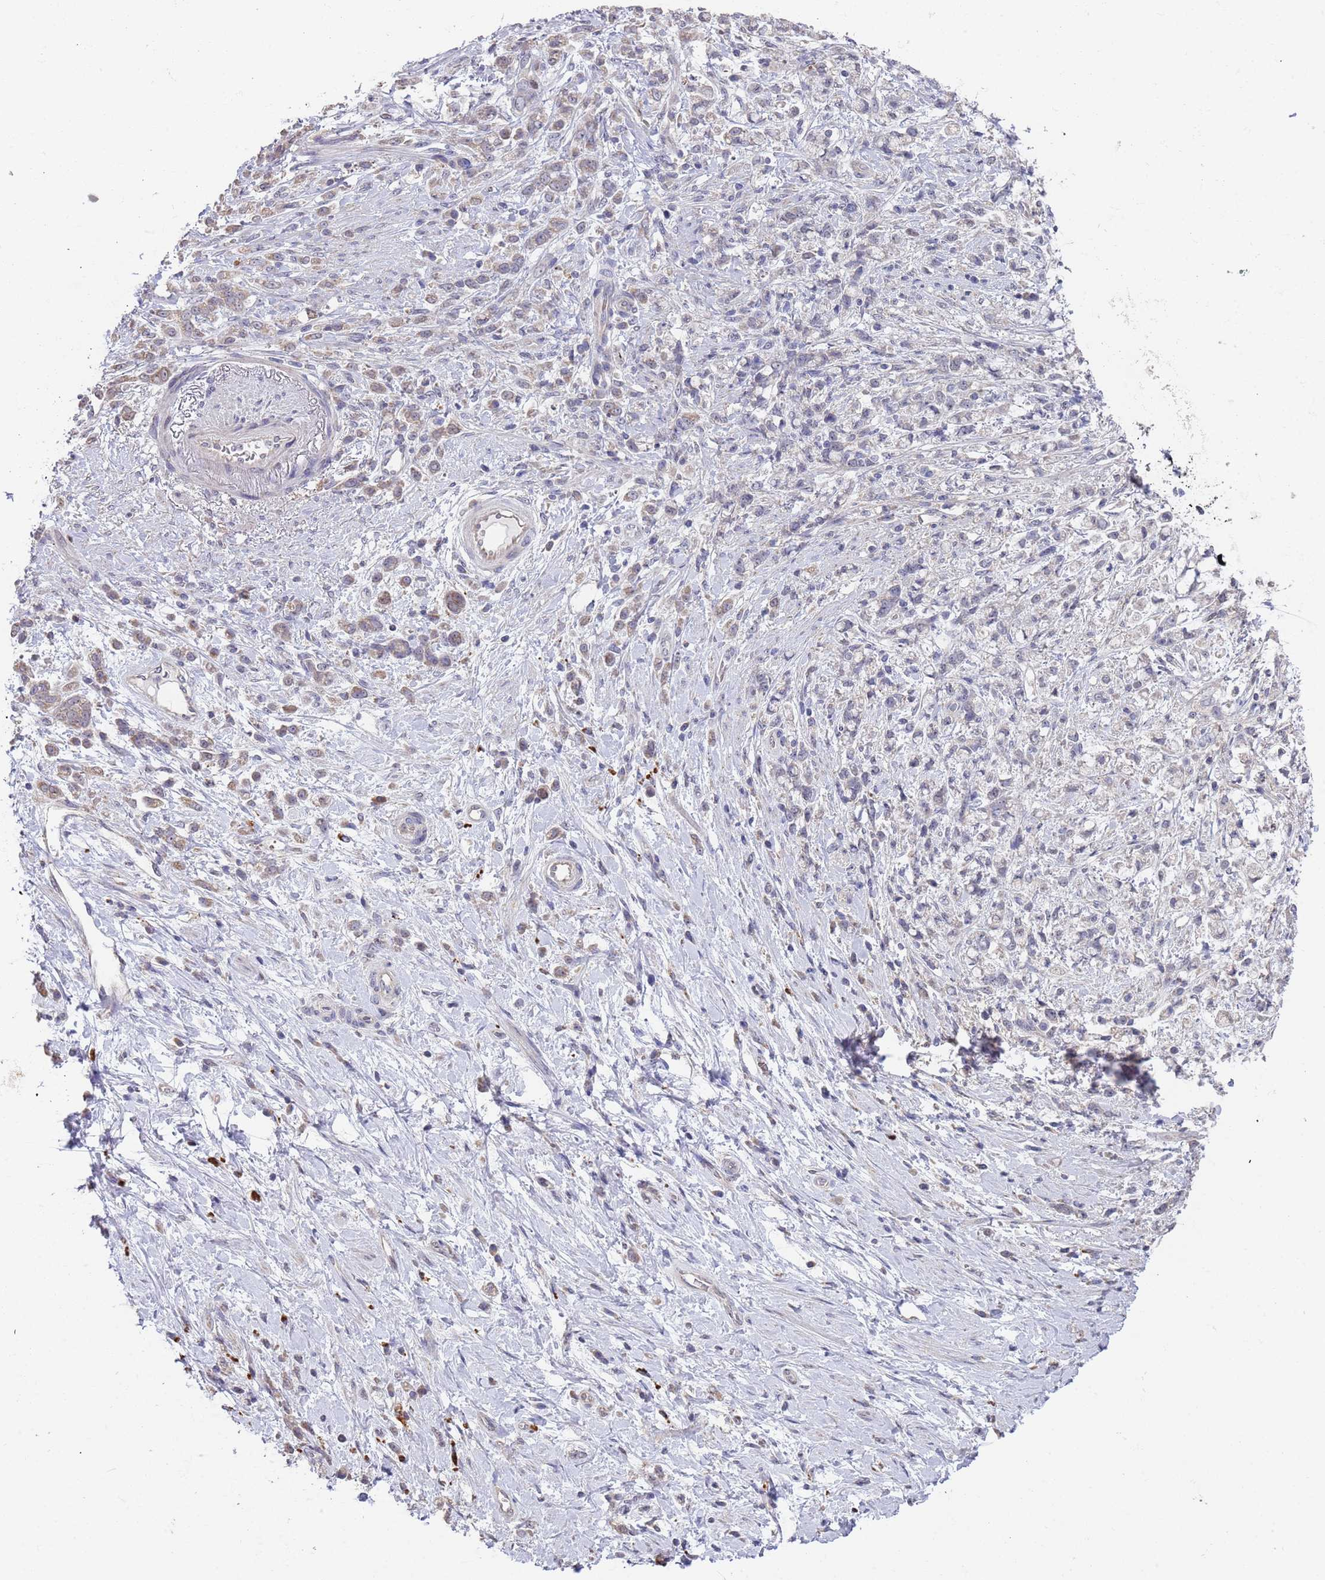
{"staining": {"intensity": "weak", "quantity": "<25%", "location": "cytoplasmic/membranous"}, "tissue": "stomach cancer", "cell_type": "Tumor cells", "image_type": "cancer", "snomed": [{"axis": "morphology", "description": "Adenocarcinoma, NOS"}, {"axis": "topography", "description": "Stomach"}], "caption": "Stomach cancer stained for a protein using immunohistochemistry (IHC) reveals no staining tumor cells.", "gene": "TMEM64", "patient": {"sex": "female", "age": 60}}